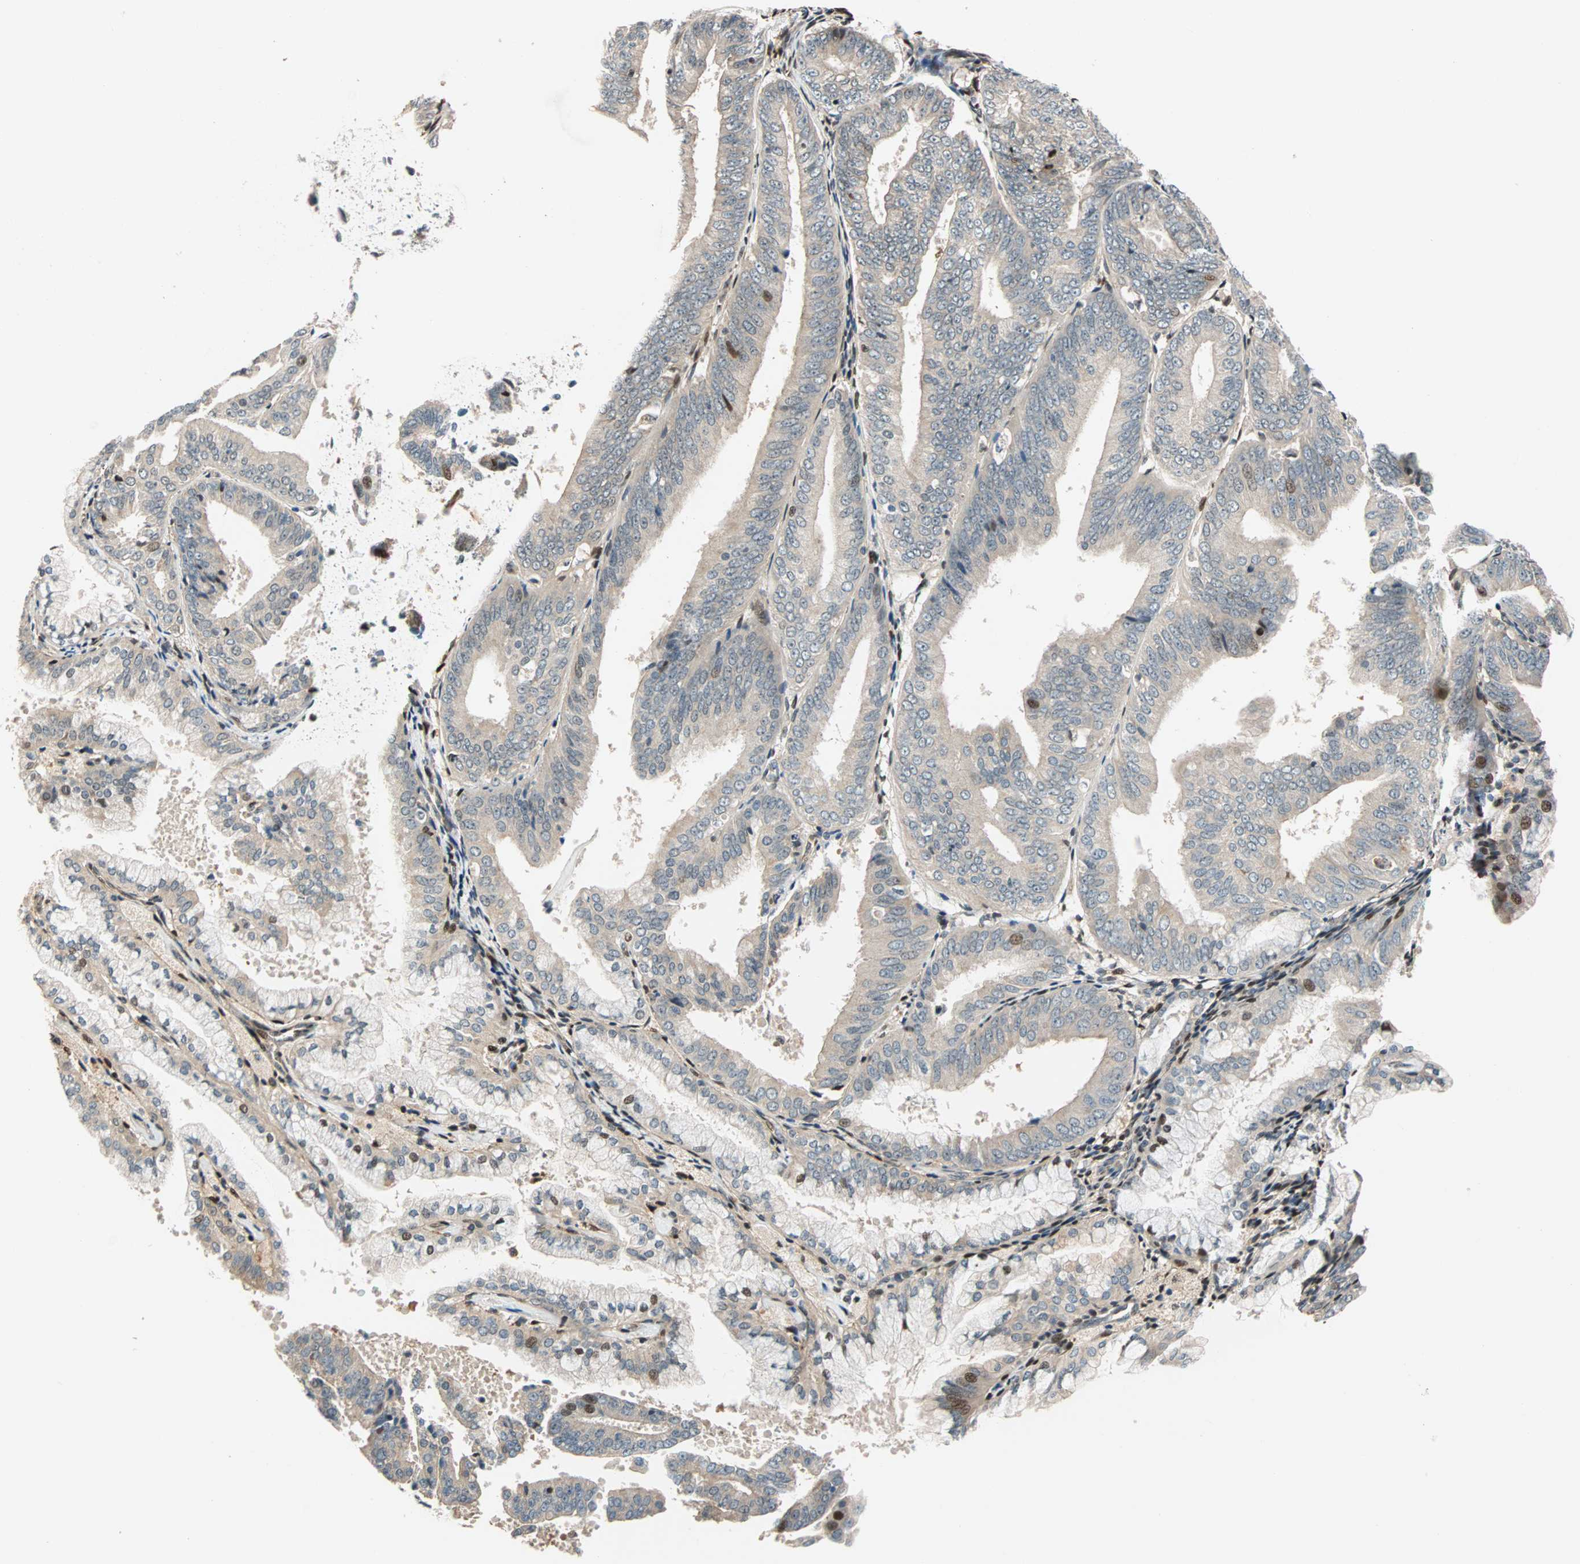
{"staining": {"intensity": "weak", "quantity": ">75%", "location": "cytoplasmic/membranous"}, "tissue": "endometrial cancer", "cell_type": "Tumor cells", "image_type": "cancer", "snomed": [{"axis": "morphology", "description": "Adenocarcinoma, NOS"}, {"axis": "topography", "description": "Endometrium"}], "caption": "IHC photomicrograph of neoplastic tissue: endometrial cancer stained using immunohistochemistry reveals low levels of weak protein expression localized specifically in the cytoplasmic/membranous of tumor cells, appearing as a cytoplasmic/membranous brown color.", "gene": "HECW1", "patient": {"sex": "female", "age": 63}}